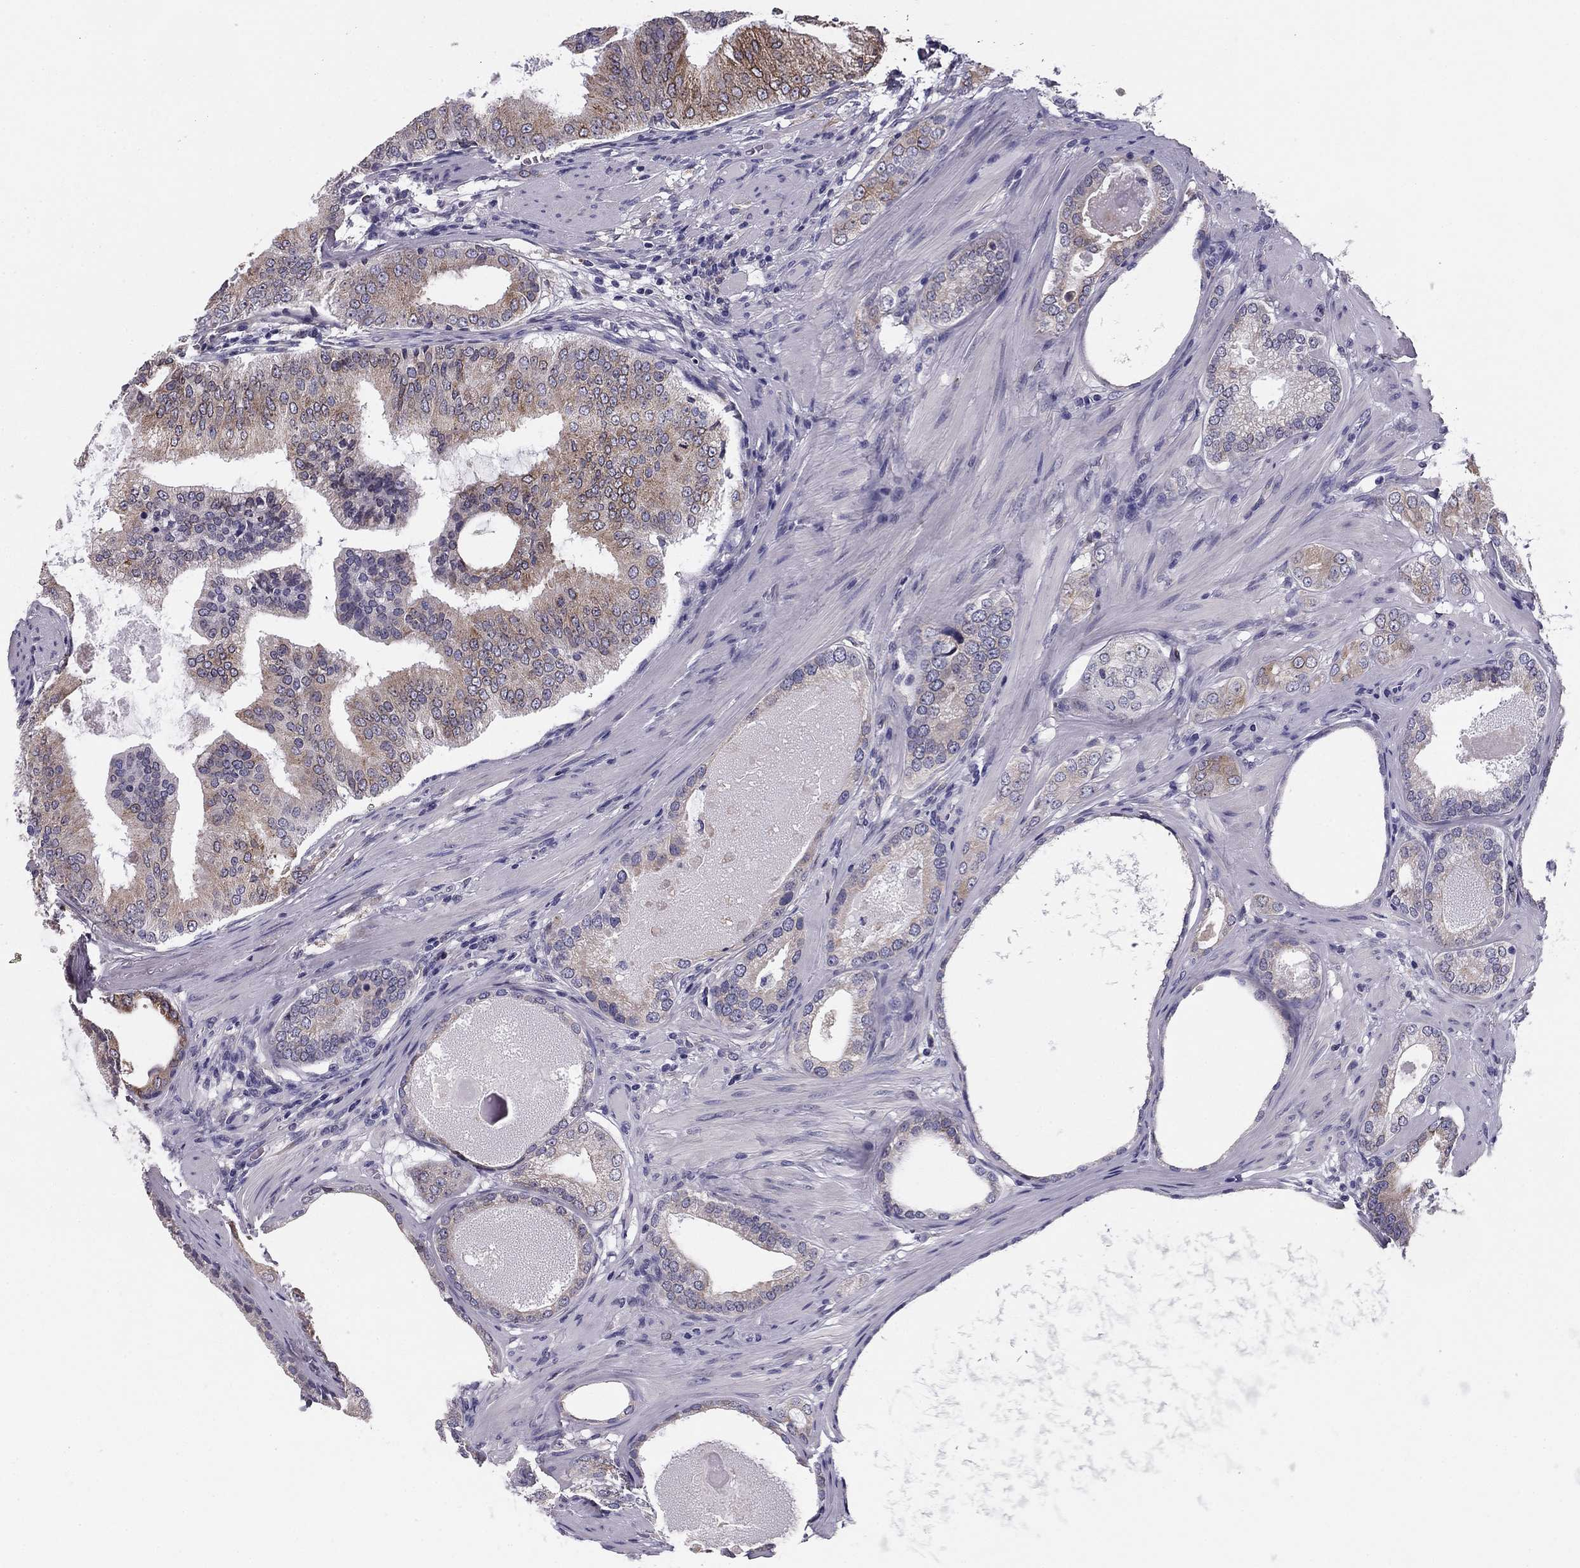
{"staining": {"intensity": "weak", "quantity": "25%-75%", "location": "cytoplasmic/membranous"}, "tissue": "prostate cancer", "cell_type": "Tumor cells", "image_type": "cancer", "snomed": [{"axis": "morphology", "description": "Adenocarcinoma, High grade"}, {"axis": "topography", "description": "Prostate and seminal vesicle, NOS"}], "caption": "Protein positivity by immunohistochemistry (IHC) displays weak cytoplasmic/membranous staining in about 25%-75% of tumor cells in prostate cancer.", "gene": "TMED3", "patient": {"sex": "male", "age": 62}}